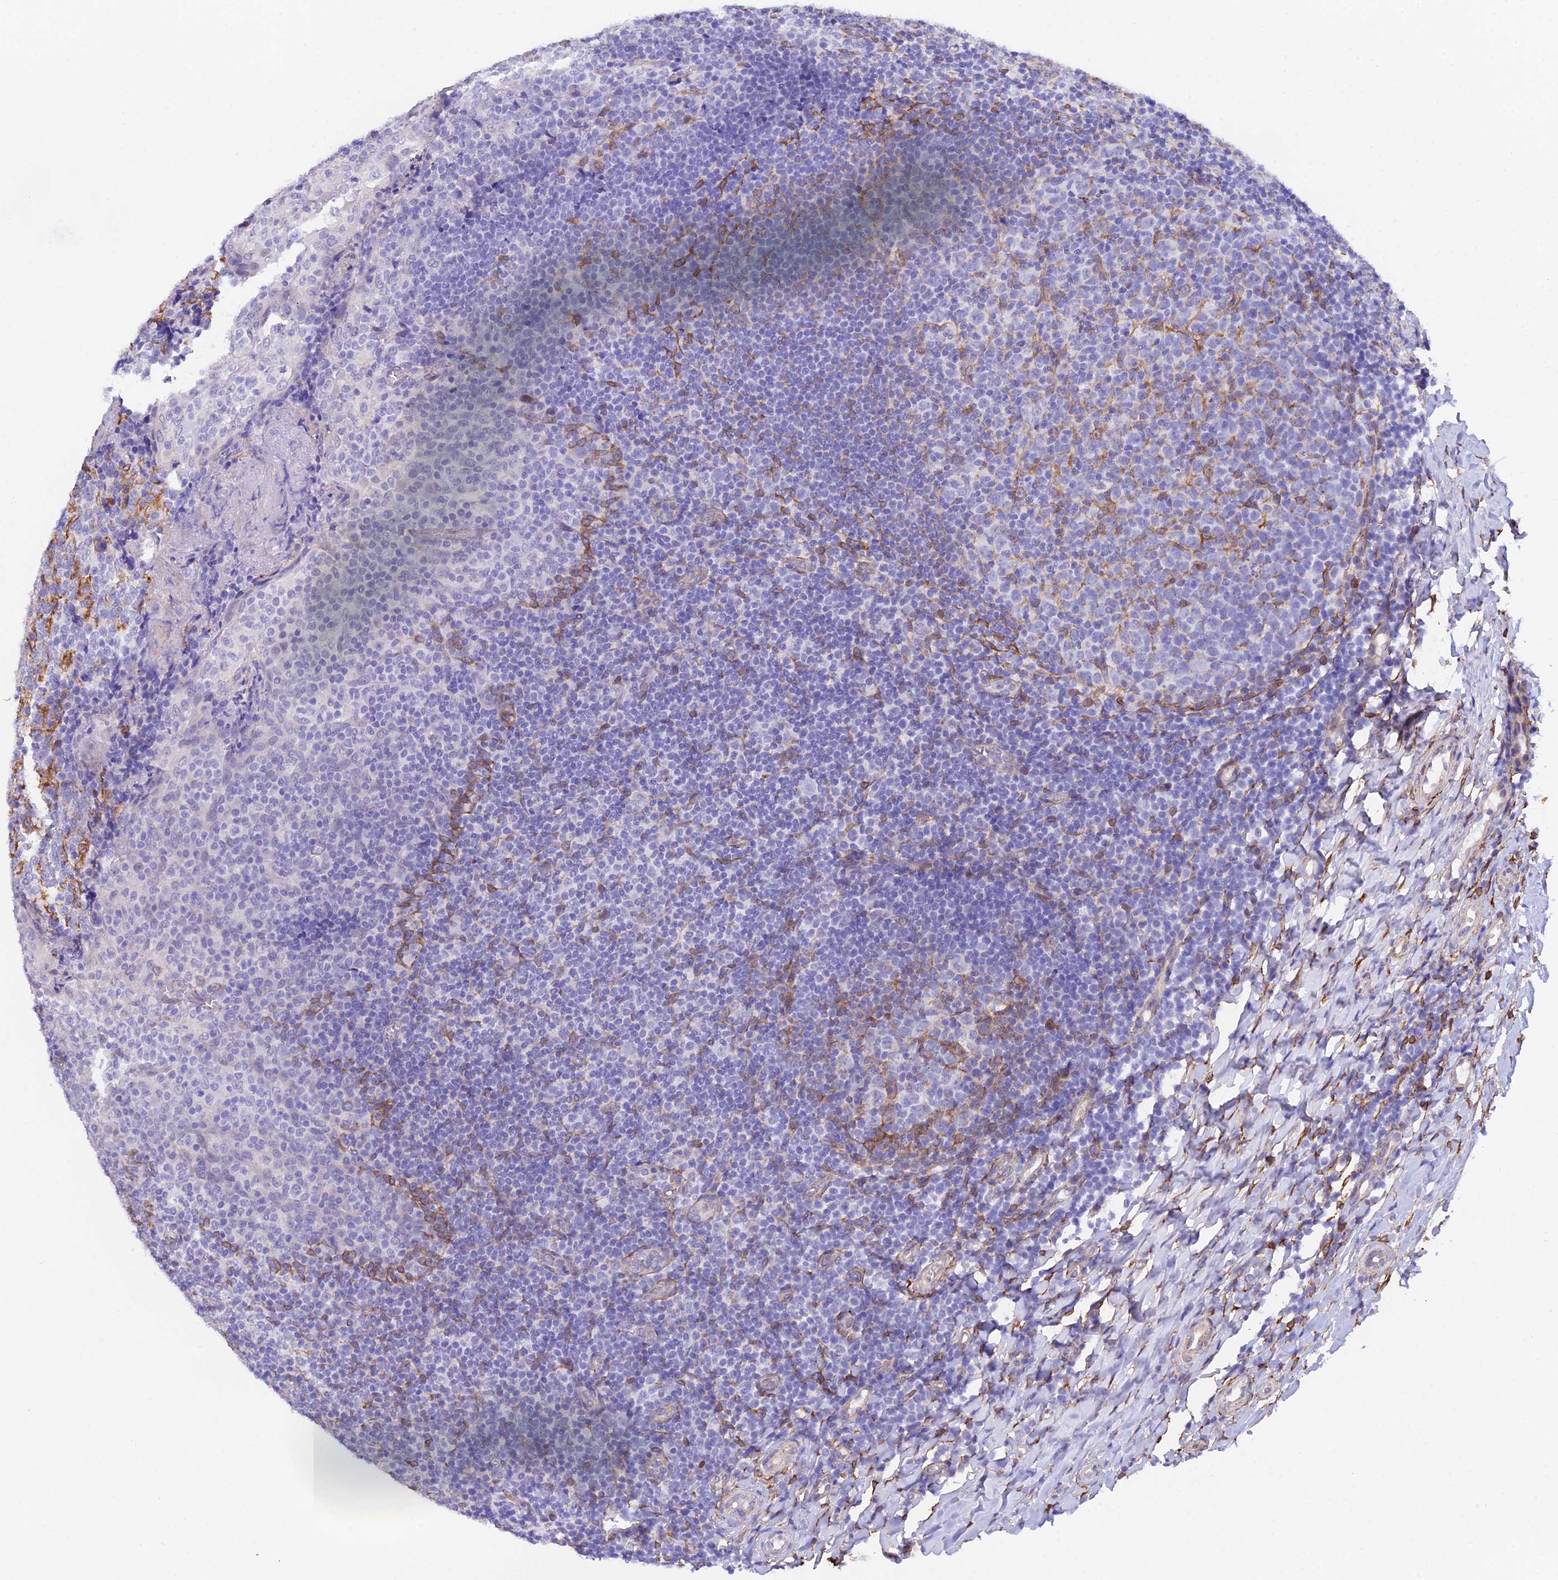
{"staining": {"intensity": "negative", "quantity": "none", "location": "none"}, "tissue": "tonsil", "cell_type": "Germinal center cells", "image_type": "normal", "snomed": [{"axis": "morphology", "description": "Normal tissue, NOS"}, {"axis": "topography", "description": "Tonsil"}], "caption": "An image of tonsil stained for a protein reveals no brown staining in germinal center cells.", "gene": "MXRA7", "patient": {"sex": "female", "age": 19}}